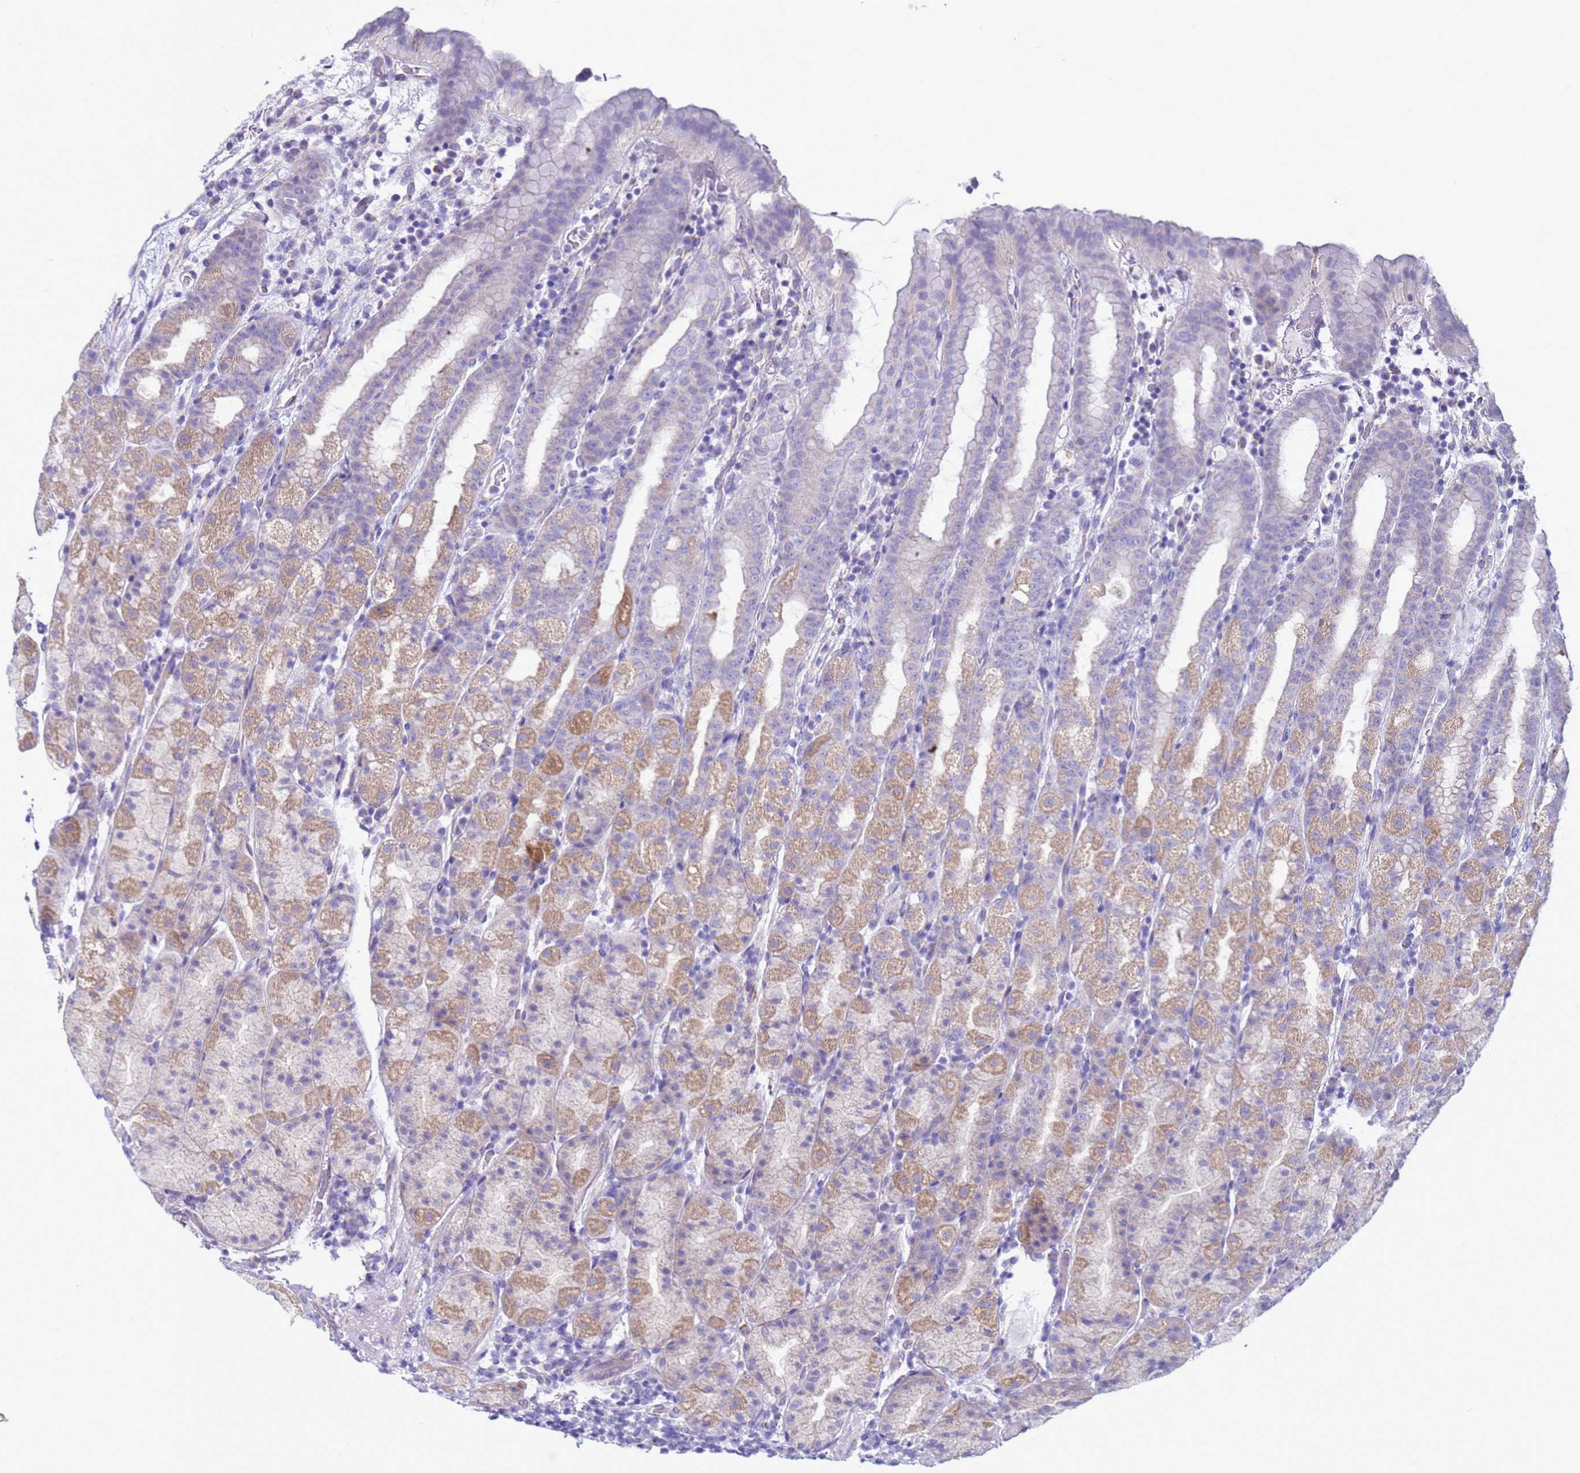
{"staining": {"intensity": "moderate", "quantity": "<25%", "location": "cytoplasmic/membranous"}, "tissue": "stomach", "cell_type": "Glandular cells", "image_type": "normal", "snomed": [{"axis": "morphology", "description": "Normal tissue, NOS"}, {"axis": "topography", "description": "Stomach, upper"}, {"axis": "topography", "description": "Stomach, lower"}, {"axis": "topography", "description": "Small intestine"}], "caption": "An IHC image of benign tissue is shown. Protein staining in brown highlights moderate cytoplasmic/membranous positivity in stomach within glandular cells.", "gene": "HPCAL1", "patient": {"sex": "male", "age": 68}}